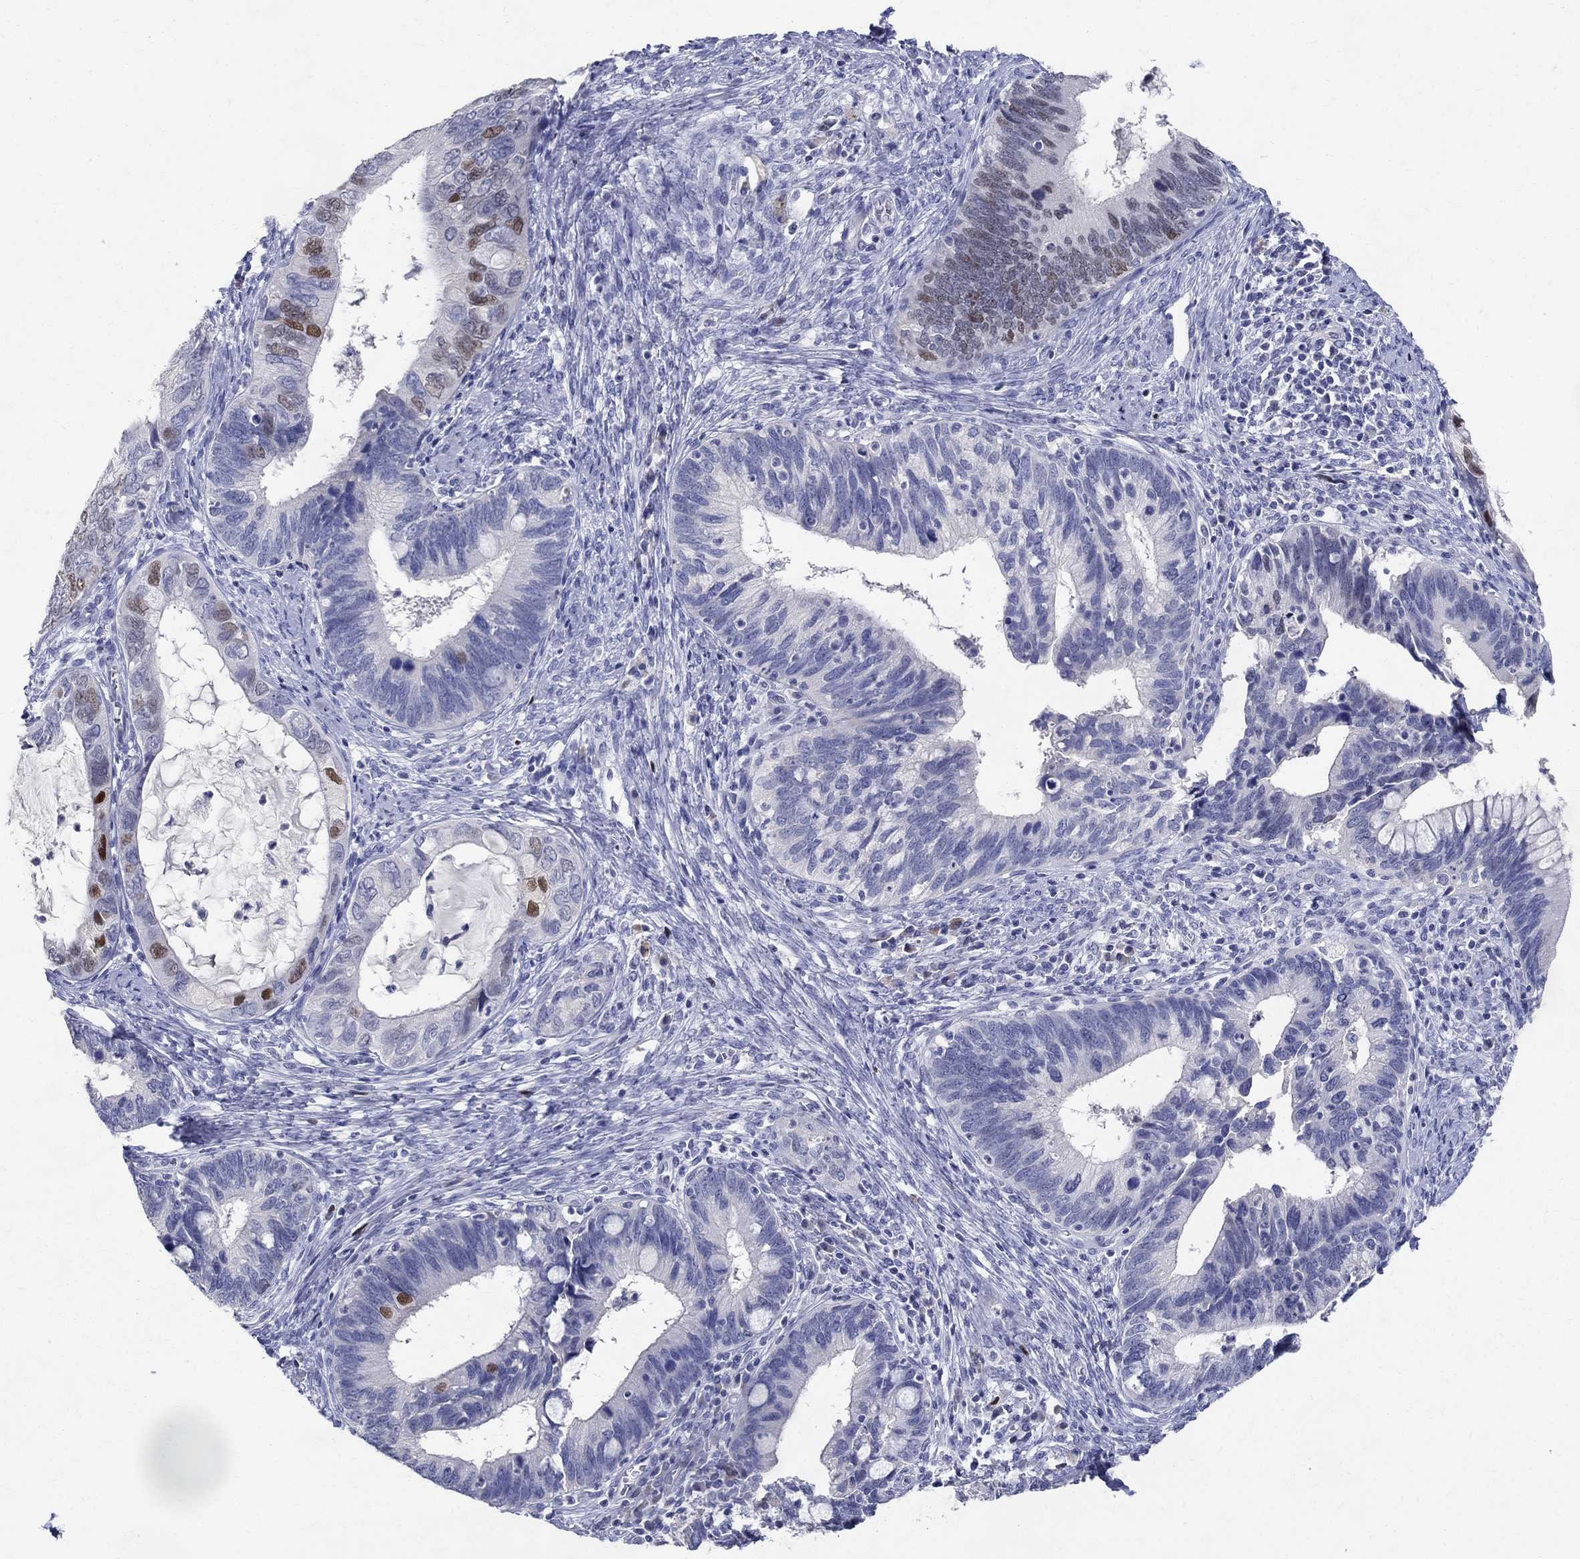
{"staining": {"intensity": "moderate", "quantity": "<25%", "location": "nuclear"}, "tissue": "cervical cancer", "cell_type": "Tumor cells", "image_type": "cancer", "snomed": [{"axis": "morphology", "description": "Adenocarcinoma, NOS"}, {"axis": "topography", "description": "Cervix"}], "caption": "A histopathology image showing moderate nuclear positivity in about <25% of tumor cells in cervical adenocarcinoma, as visualized by brown immunohistochemical staining.", "gene": "SOX2", "patient": {"sex": "female", "age": 42}}